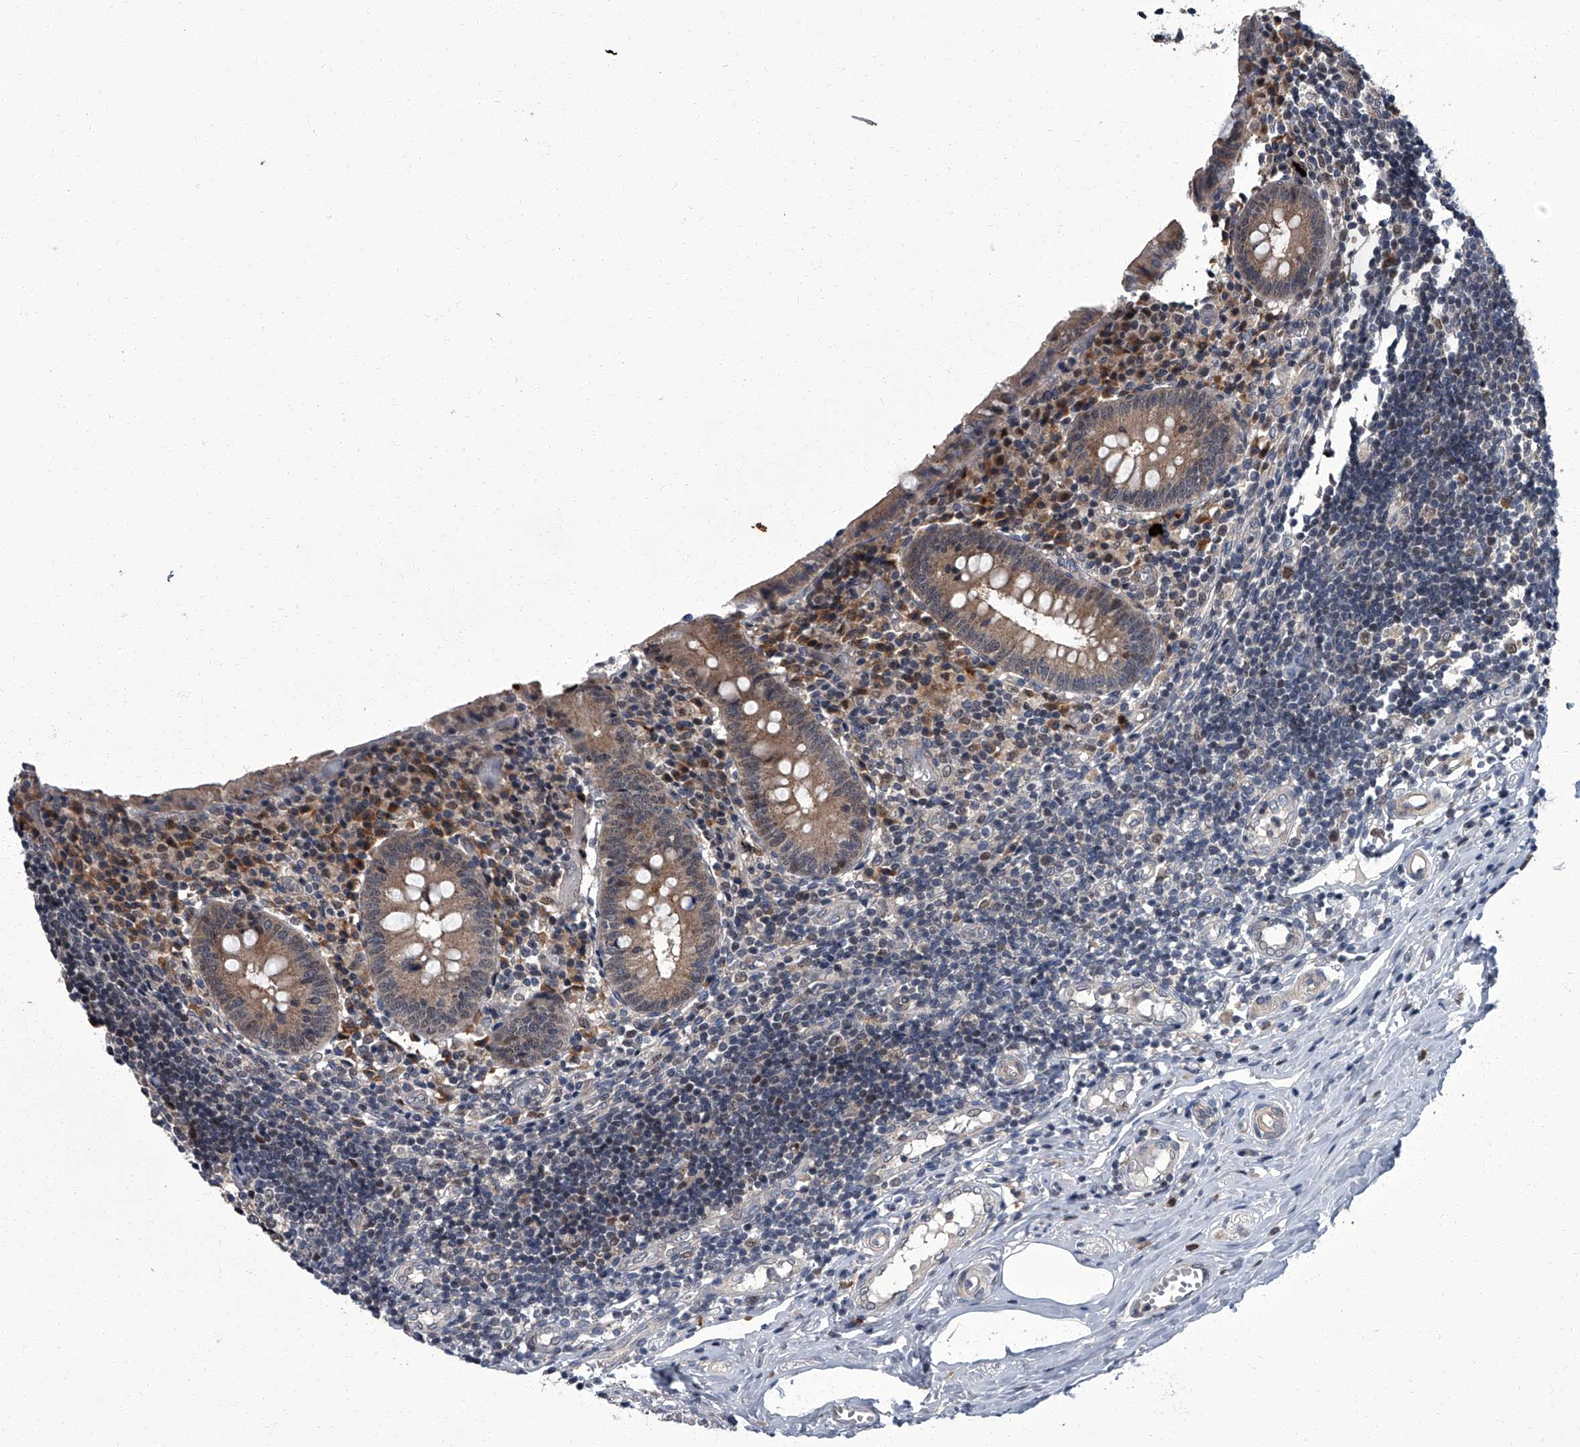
{"staining": {"intensity": "weak", "quantity": ">75%", "location": "cytoplasmic/membranous"}, "tissue": "appendix", "cell_type": "Glandular cells", "image_type": "normal", "snomed": [{"axis": "morphology", "description": "Normal tissue, NOS"}, {"axis": "topography", "description": "Appendix"}], "caption": "Weak cytoplasmic/membranous protein positivity is identified in approximately >75% of glandular cells in appendix.", "gene": "ZNF274", "patient": {"sex": "female", "age": 17}}